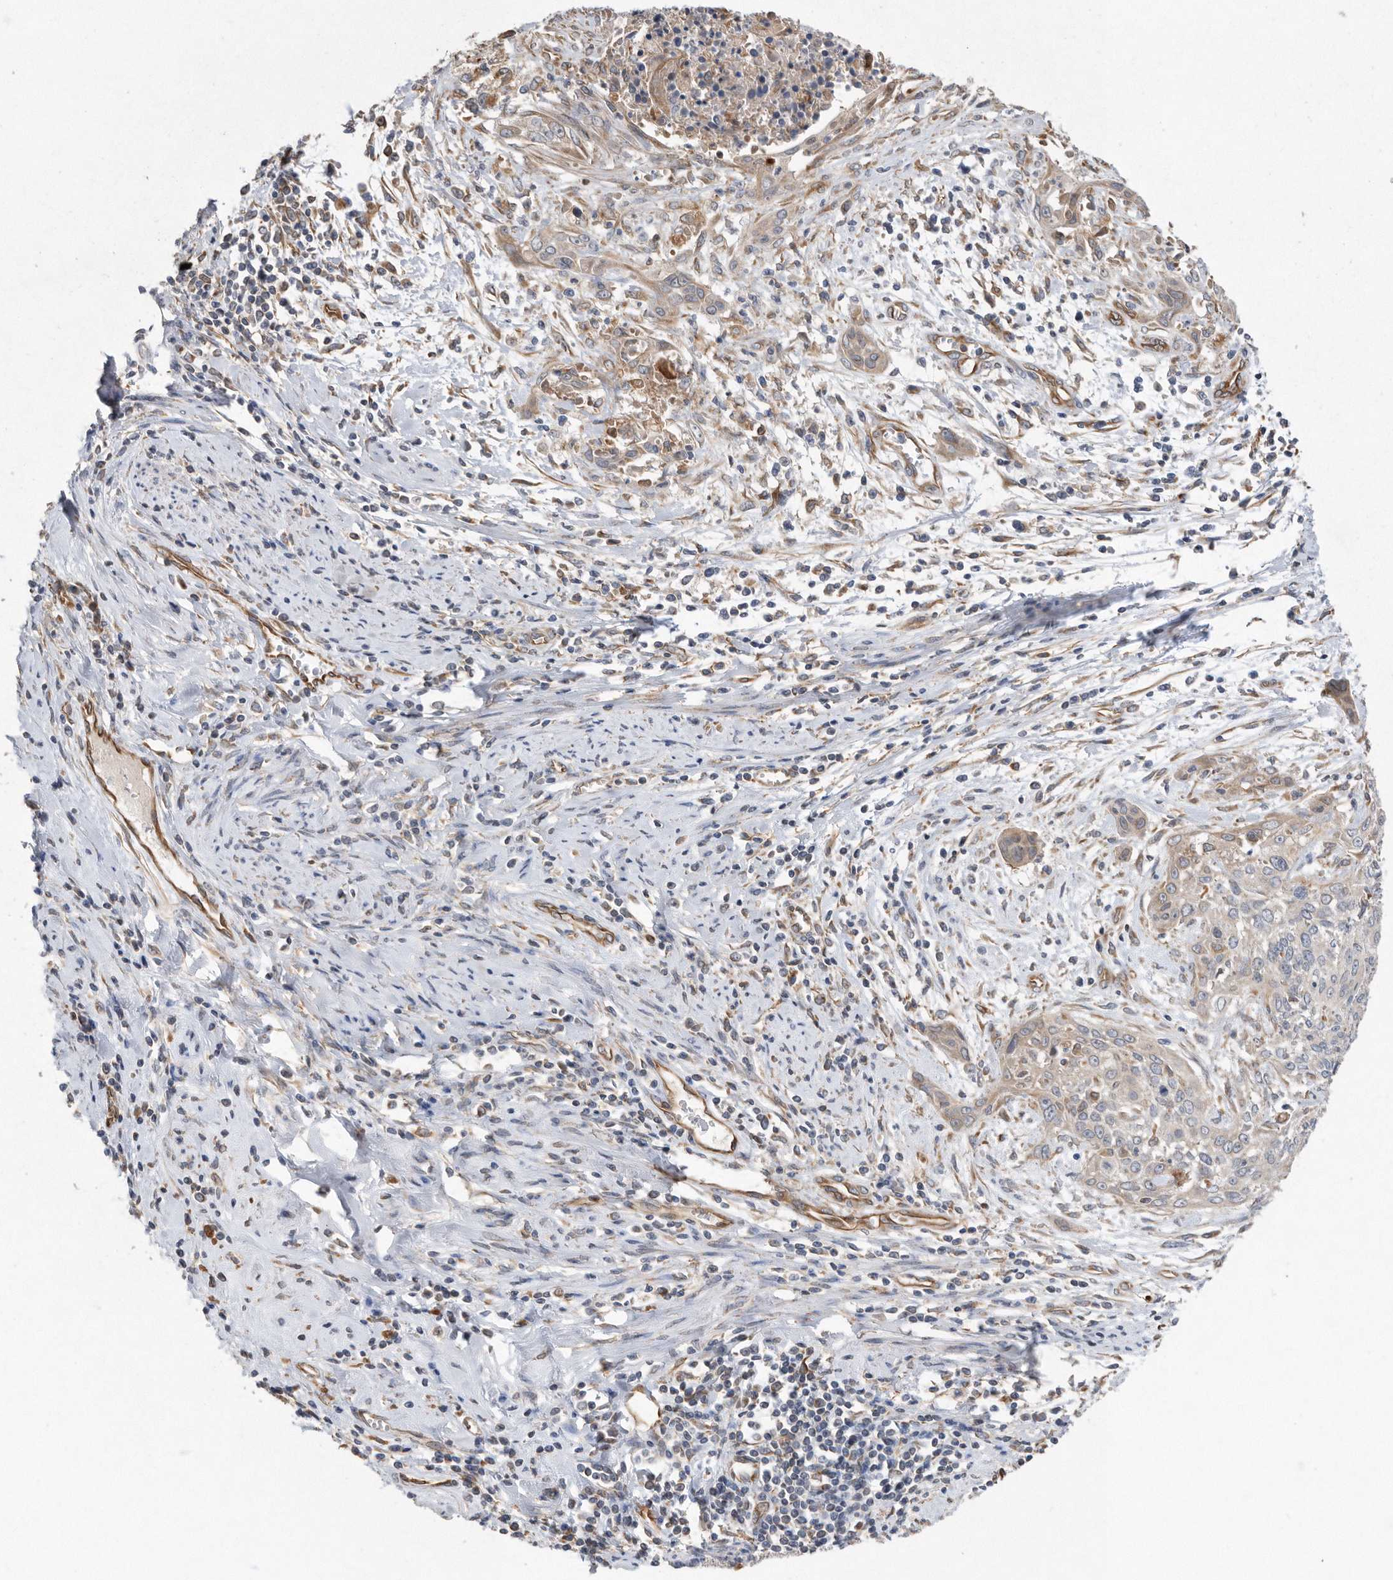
{"staining": {"intensity": "weak", "quantity": "<25%", "location": "cytoplasmic/membranous"}, "tissue": "cervical cancer", "cell_type": "Tumor cells", "image_type": "cancer", "snomed": [{"axis": "morphology", "description": "Squamous cell carcinoma, NOS"}, {"axis": "topography", "description": "Cervix"}], "caption": "Cervical squamous cell carcinoma was stained to show a protein in brown. There is no significant positivity in tumor cells.", "gene": "PON2", "patient": {"sex": "female", "age": 55}}